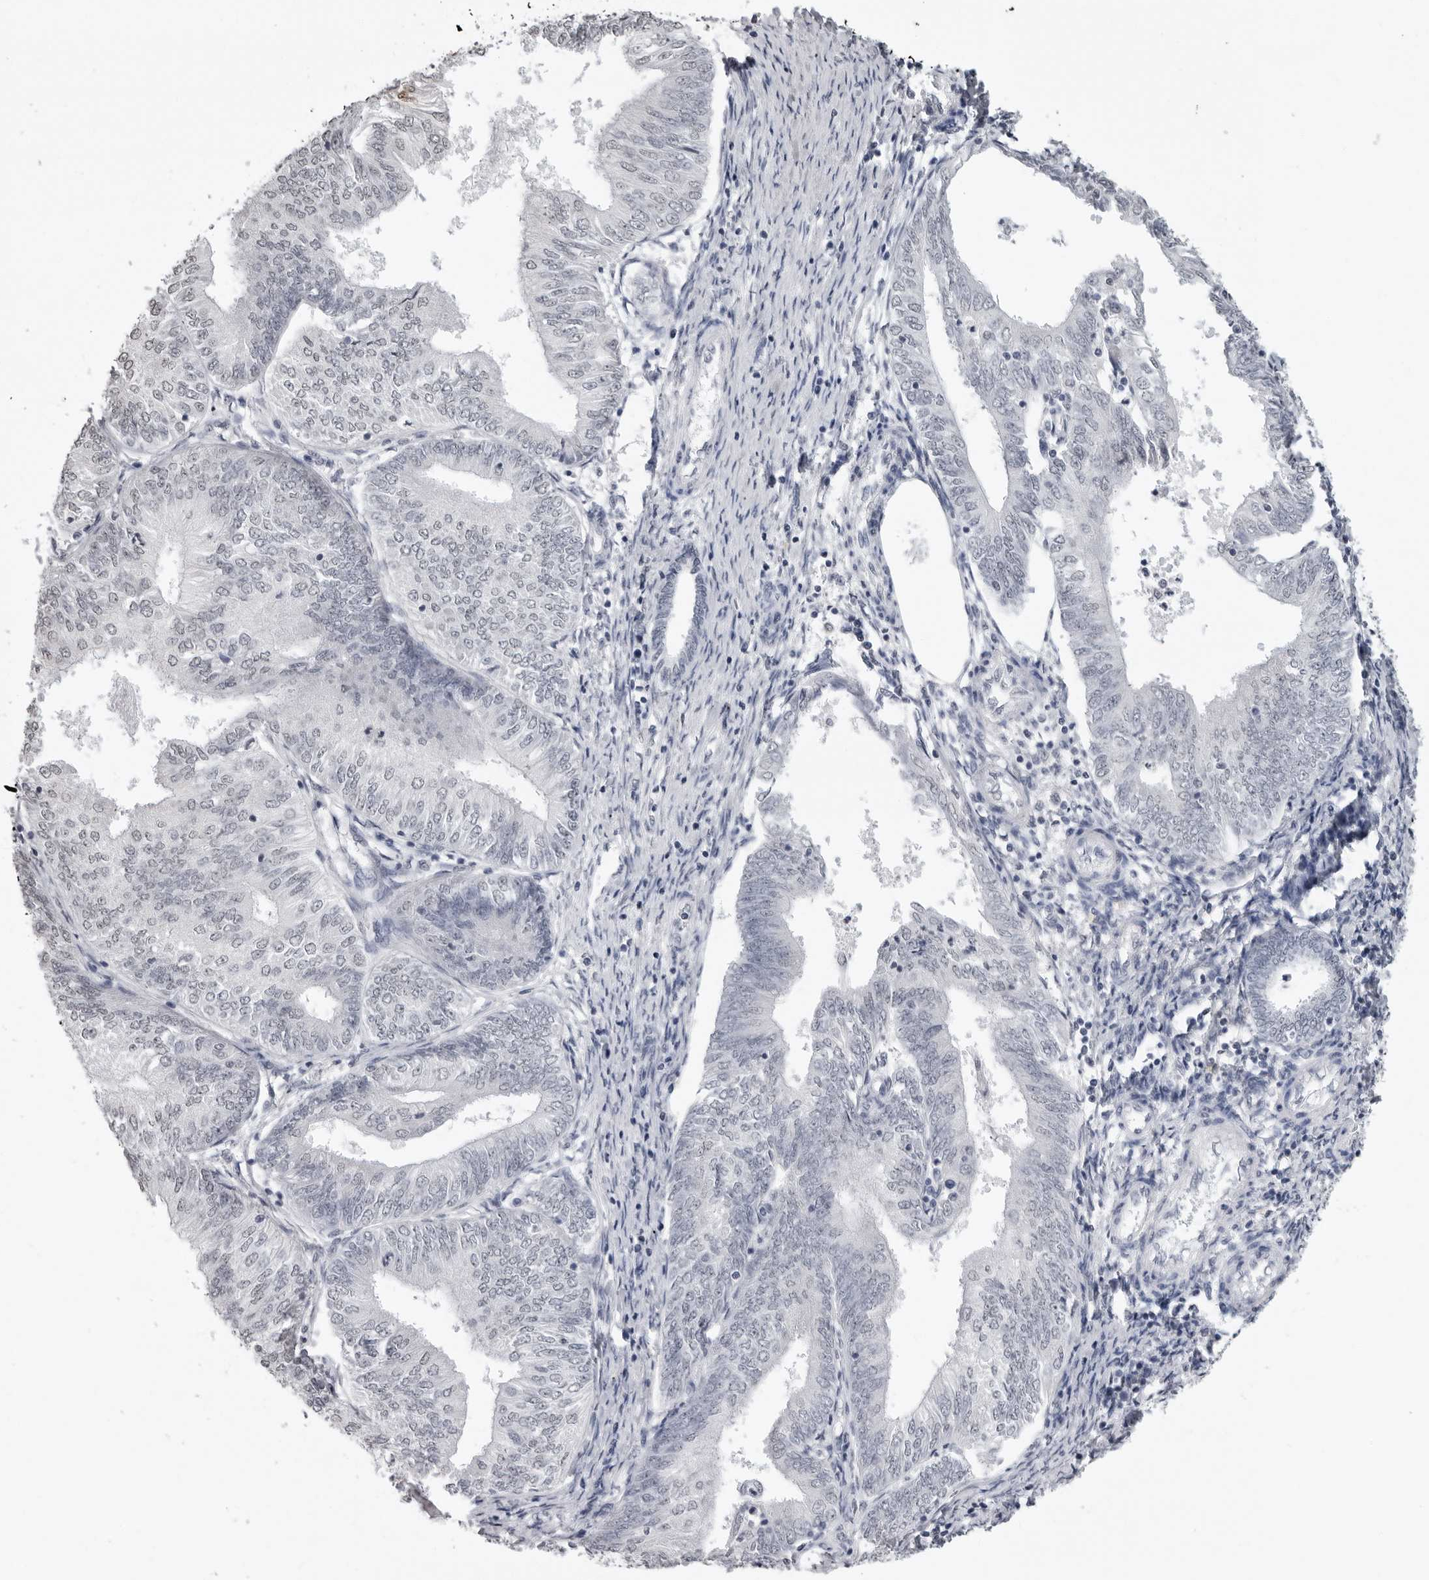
{"staining": {"intensity": "negative", "quantity": "none", "location": "none"}, "tissue": "endometrial cancer", "cell_type": "Tumor cells", "image_type": "cancer", "snomed": [{"axis": "morphology", "description": "Adenocarcinoma, NOS"}, {"axis": "topography", "description": "Endometrium"}], "caption": "A histopathology image of endometrial cancer stained for a protein exhibits no brown staining in tumor cells. Nuclei are stained in blue.", "gene": "HEPACAM", "patient": {"sex": "female", "age": 58}}